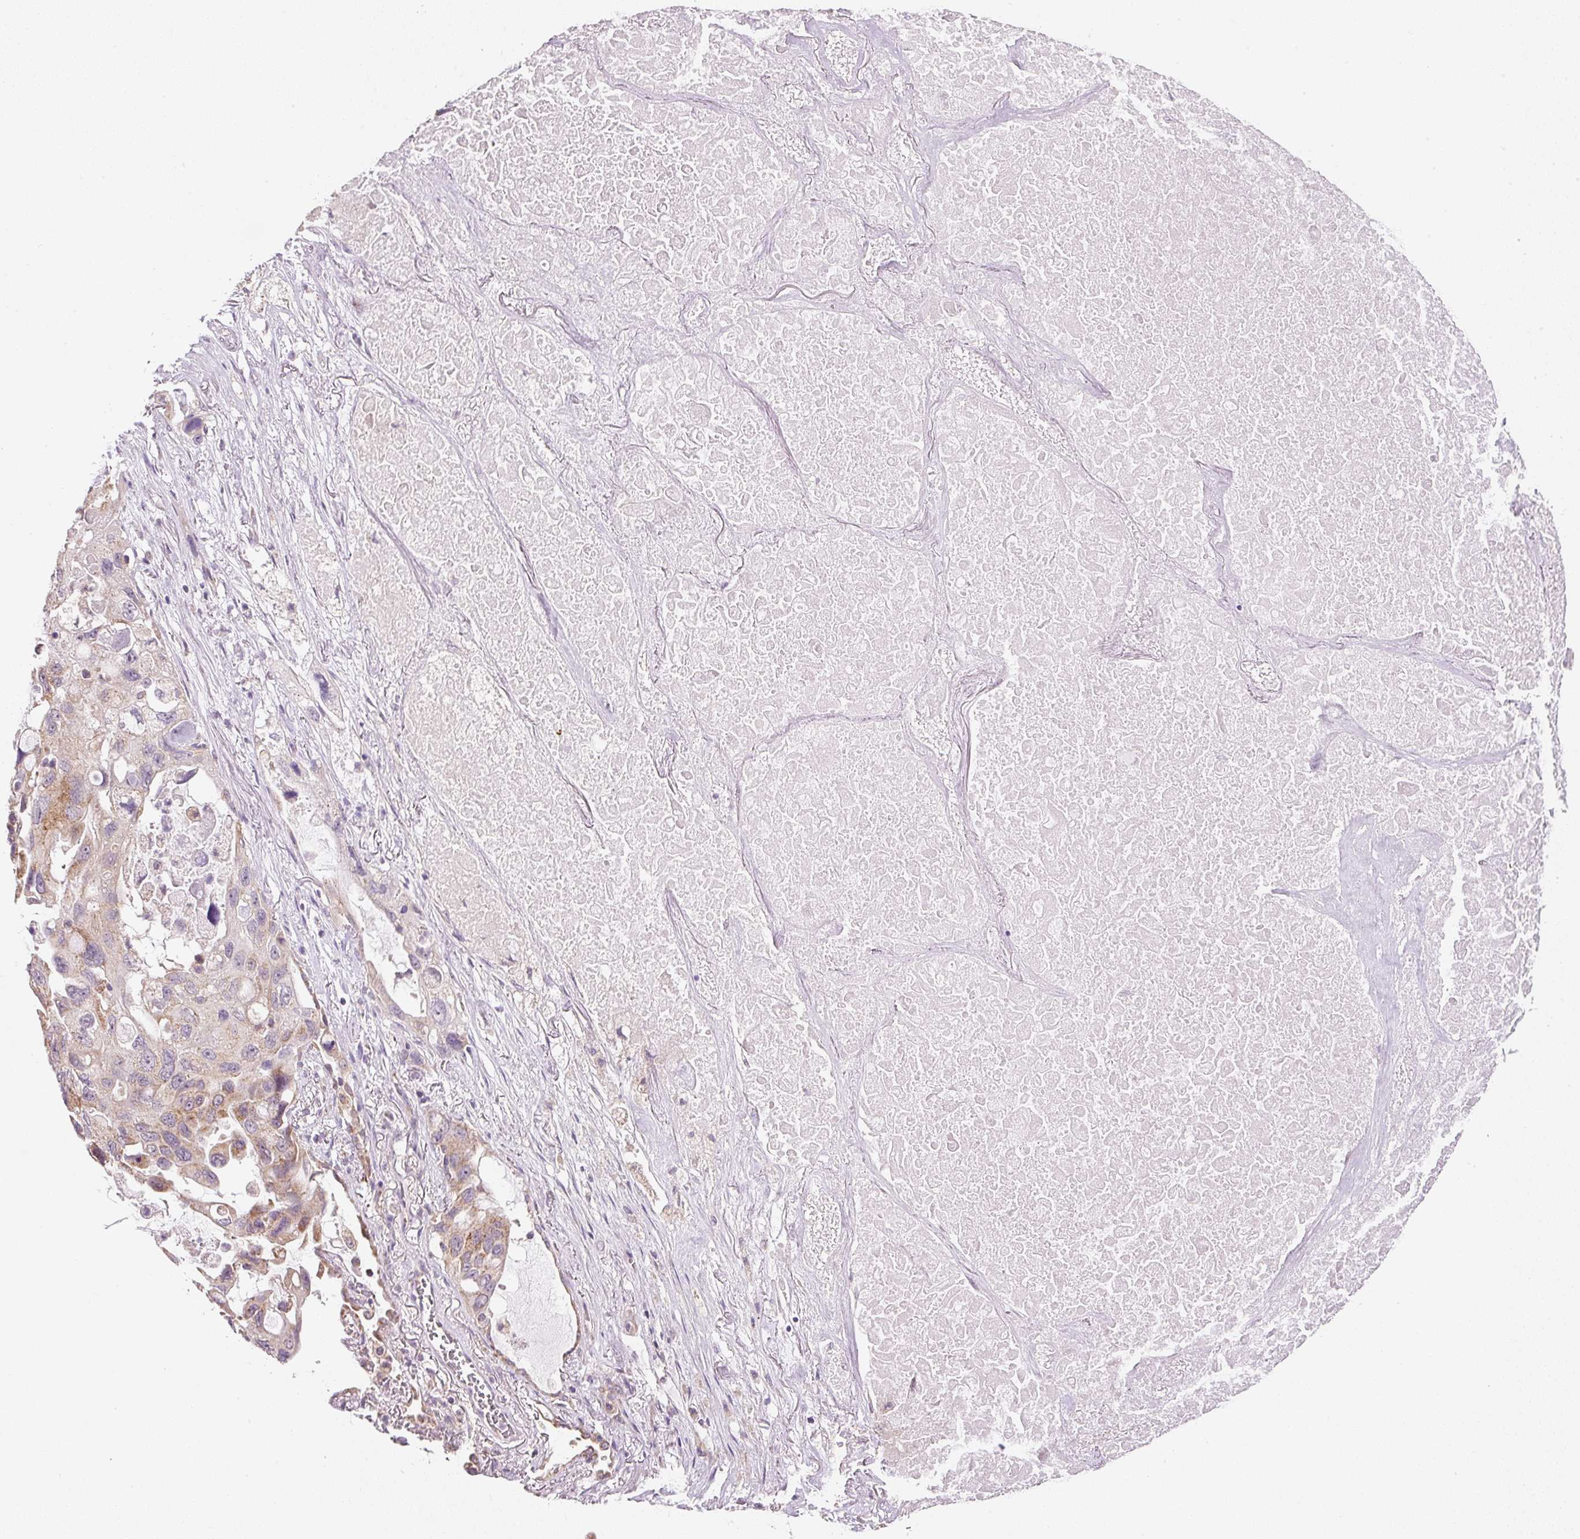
{"staining": {"intensity": "moderate", "quantity": "25%-75%", "location": "cytoplasmic/membranous"}, "tissue": "lung cancer", "cell_type": "Tumor cells", "image_type": "cancer", "snomed": [{"axis": "morphology", "description": "Squamous cell carcinoma, NOS"}, {"axis": "topography", "description": "Lung"}], "caption": "Human squamous cell carcinoma (lung) stained for a protein (brown) displays moderate cytoplasmic/membranous positive expression in approximately 25%-75% of tumor cells.", "gene": "FAM78B", "patient": {"sex": "female", "age": 73}}